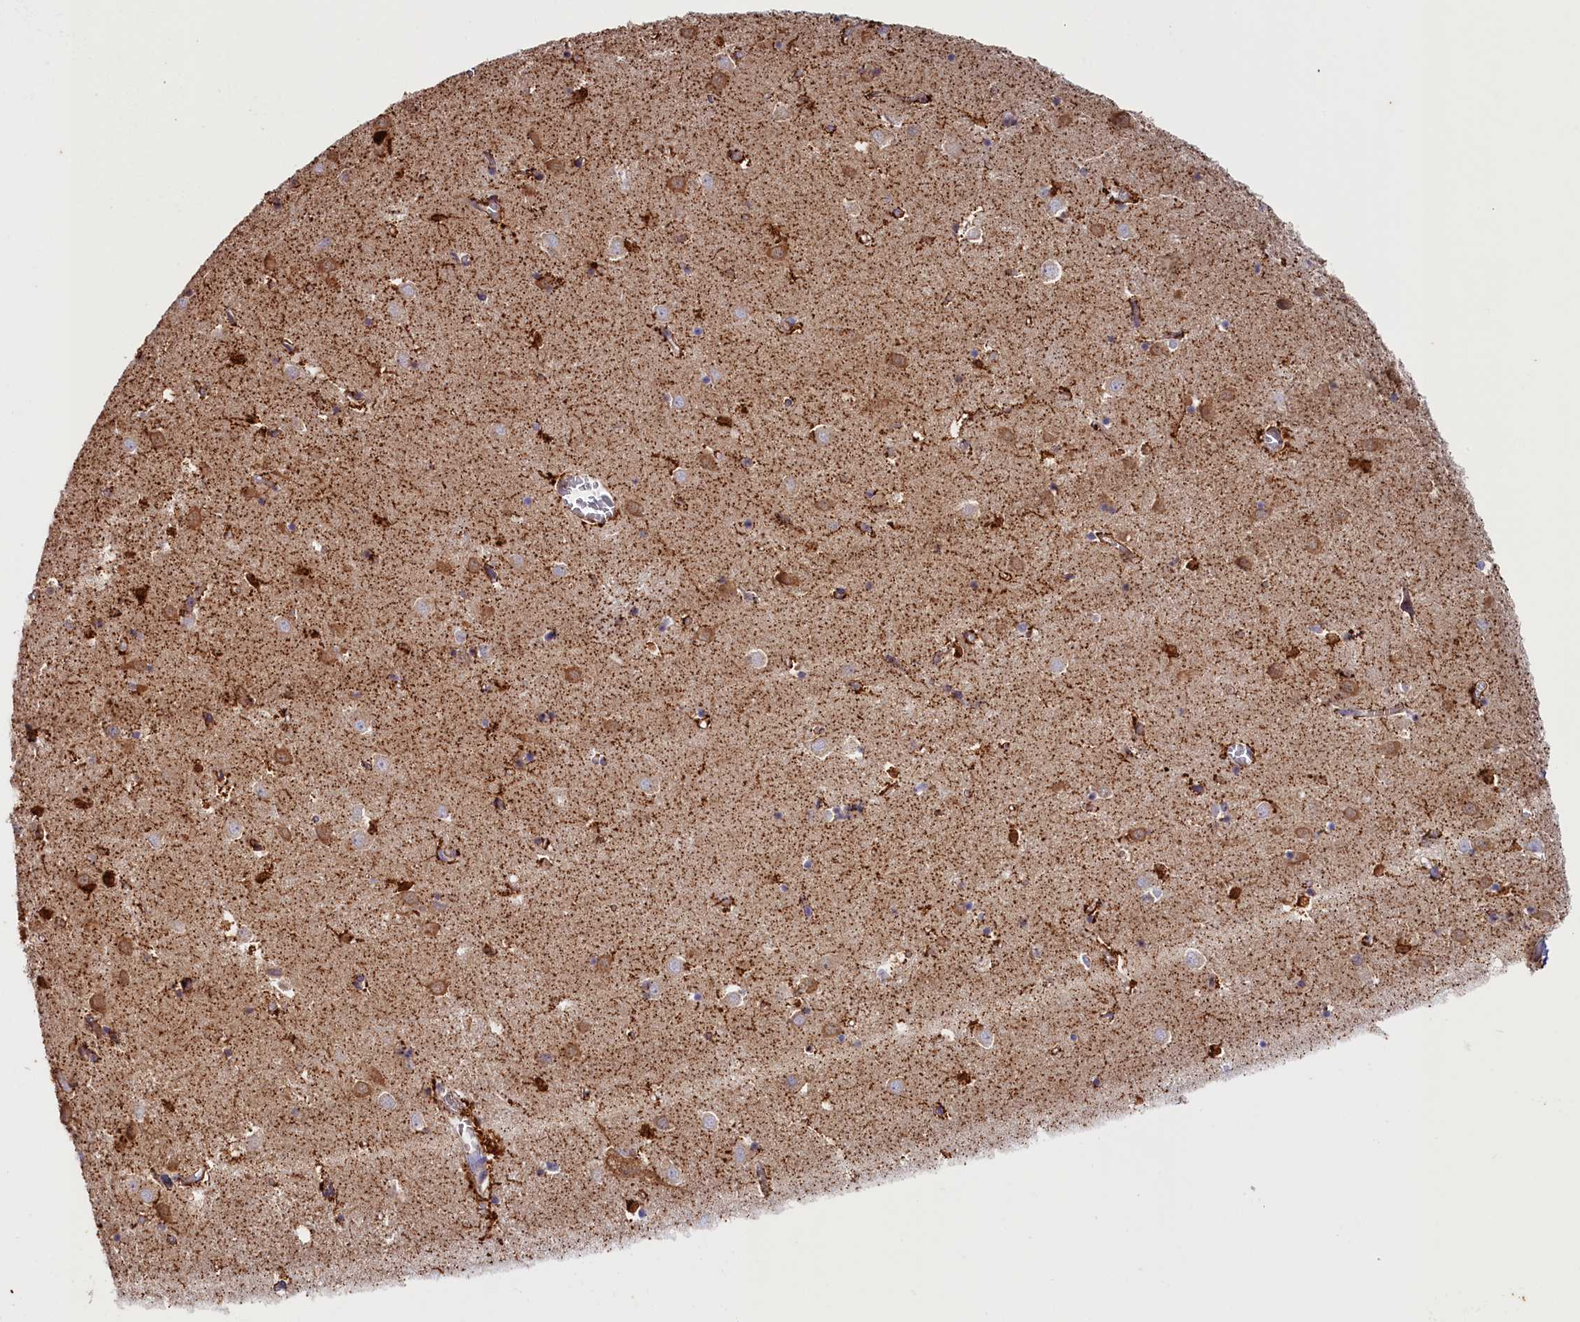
{"staining": {"intensity": "negative", "quantity": "none", "location": "none"}, "tissue": "caudate", "cell_type": "Glial cells", "image_type": "normal", "snomed": [{"axis": "morphology", "description": "Normal tissue, NOS"}, {"axis": "topography", "description": "Lateral ventricle wall"}], "caption": "An immunohistochemistry image of normal caudate is shown. There is no staining in glial cells of caudate. (Brightfield microscopy of DAB (3,3'-diaminobenzidine) IHC at high magnification).", "gene": "AKTIP", "patient": {"sex": "male", "age": 70}}